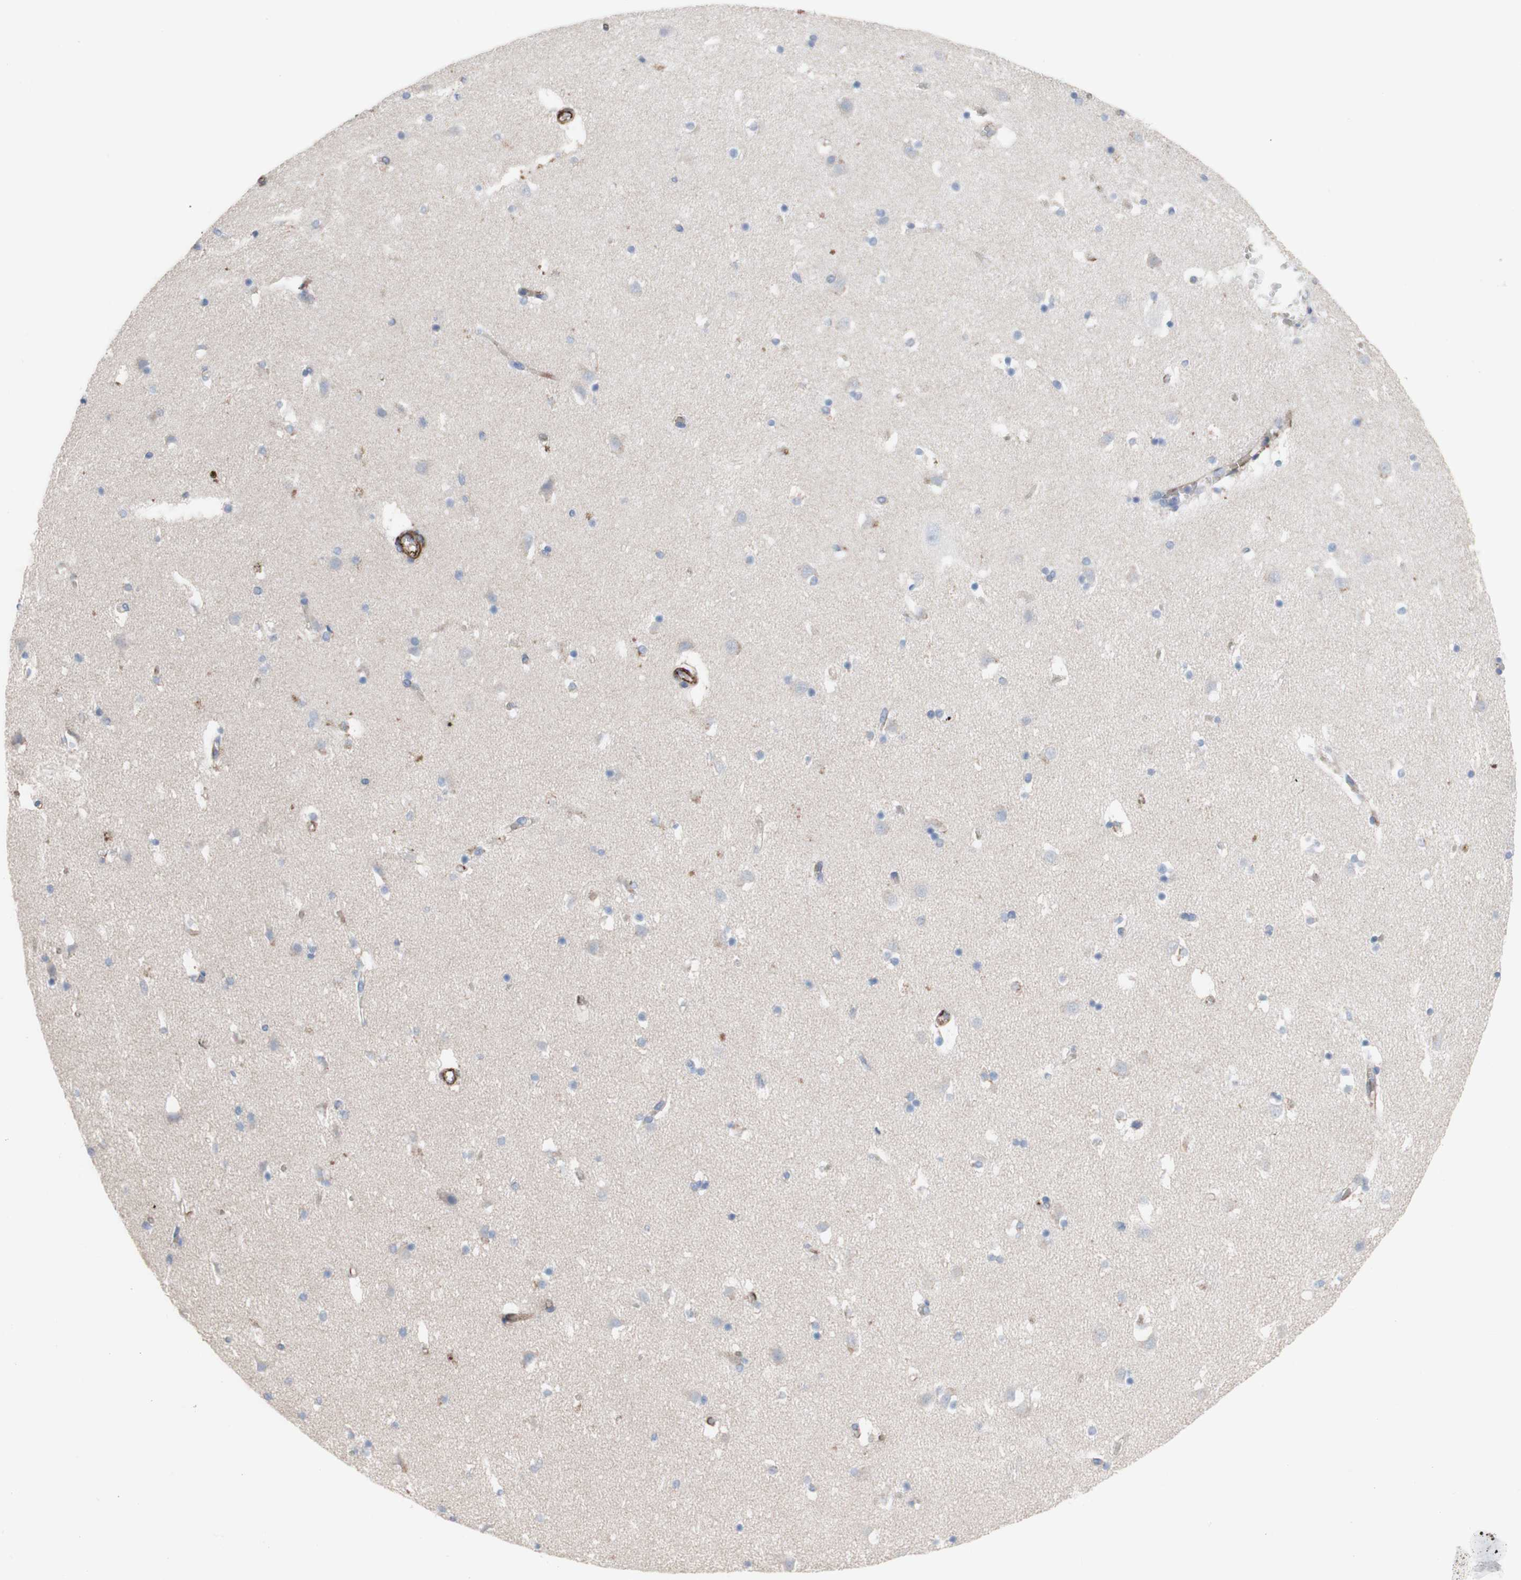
{"staining": {"intensity": "weak", "quantity": "<25%", "location": "cytoplasmic/membranous"}, "tissue": "caudate", "cell_type": "Glial cells", "image_type": "normal", "snomed": [{"axis": "morphology", "description": "Normal tissue, NOS"}, {"axis": "topography", "description": "Lateral ventricle wall"}], "caption": "Histopathology image shows no significant protein staining in glial cells of normal caudate. (DAB (3,3'-diaminobenzidine) immunohistochemistry (IHC) with hematoxylin counter stain).", "gene": "AGPAT5", "patient": {"sex": "male", "age": 45}}